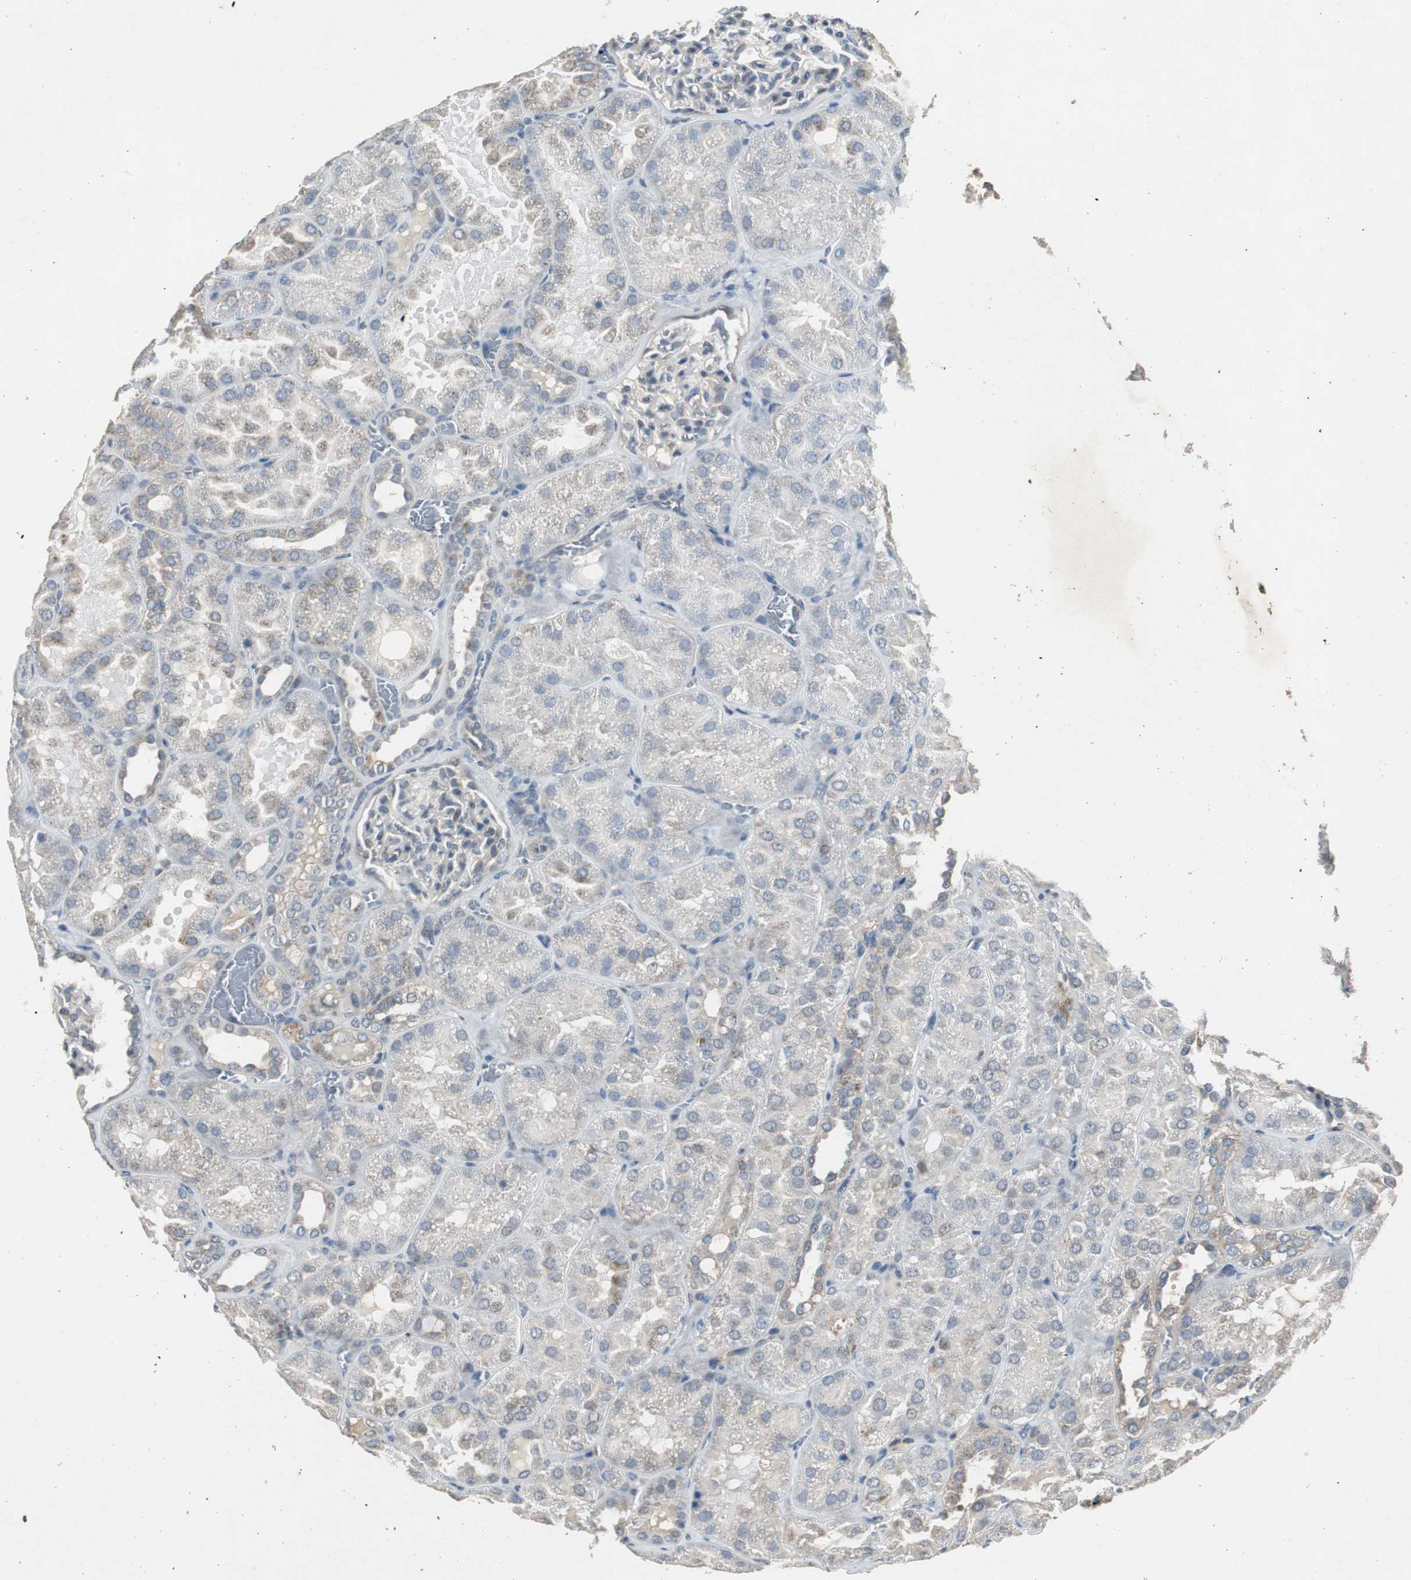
{"staining": {"intensity": "negative", "quantity": "none", "location": "none"}, "tissue": "kidney", "cell_type": "Cells in glomeruli", "image_type": "normal", "snomed": [{"axis": "morphology", "description": "Normal tissue, NOS"}, {"axis": "topography", "description": "Kidney"}], "caption": "Micrograph shows no protein positivity in cells in glomeruli of normal kidney.", "gene": "MYT1", "patient": {"sex": "male", "age": 28}}